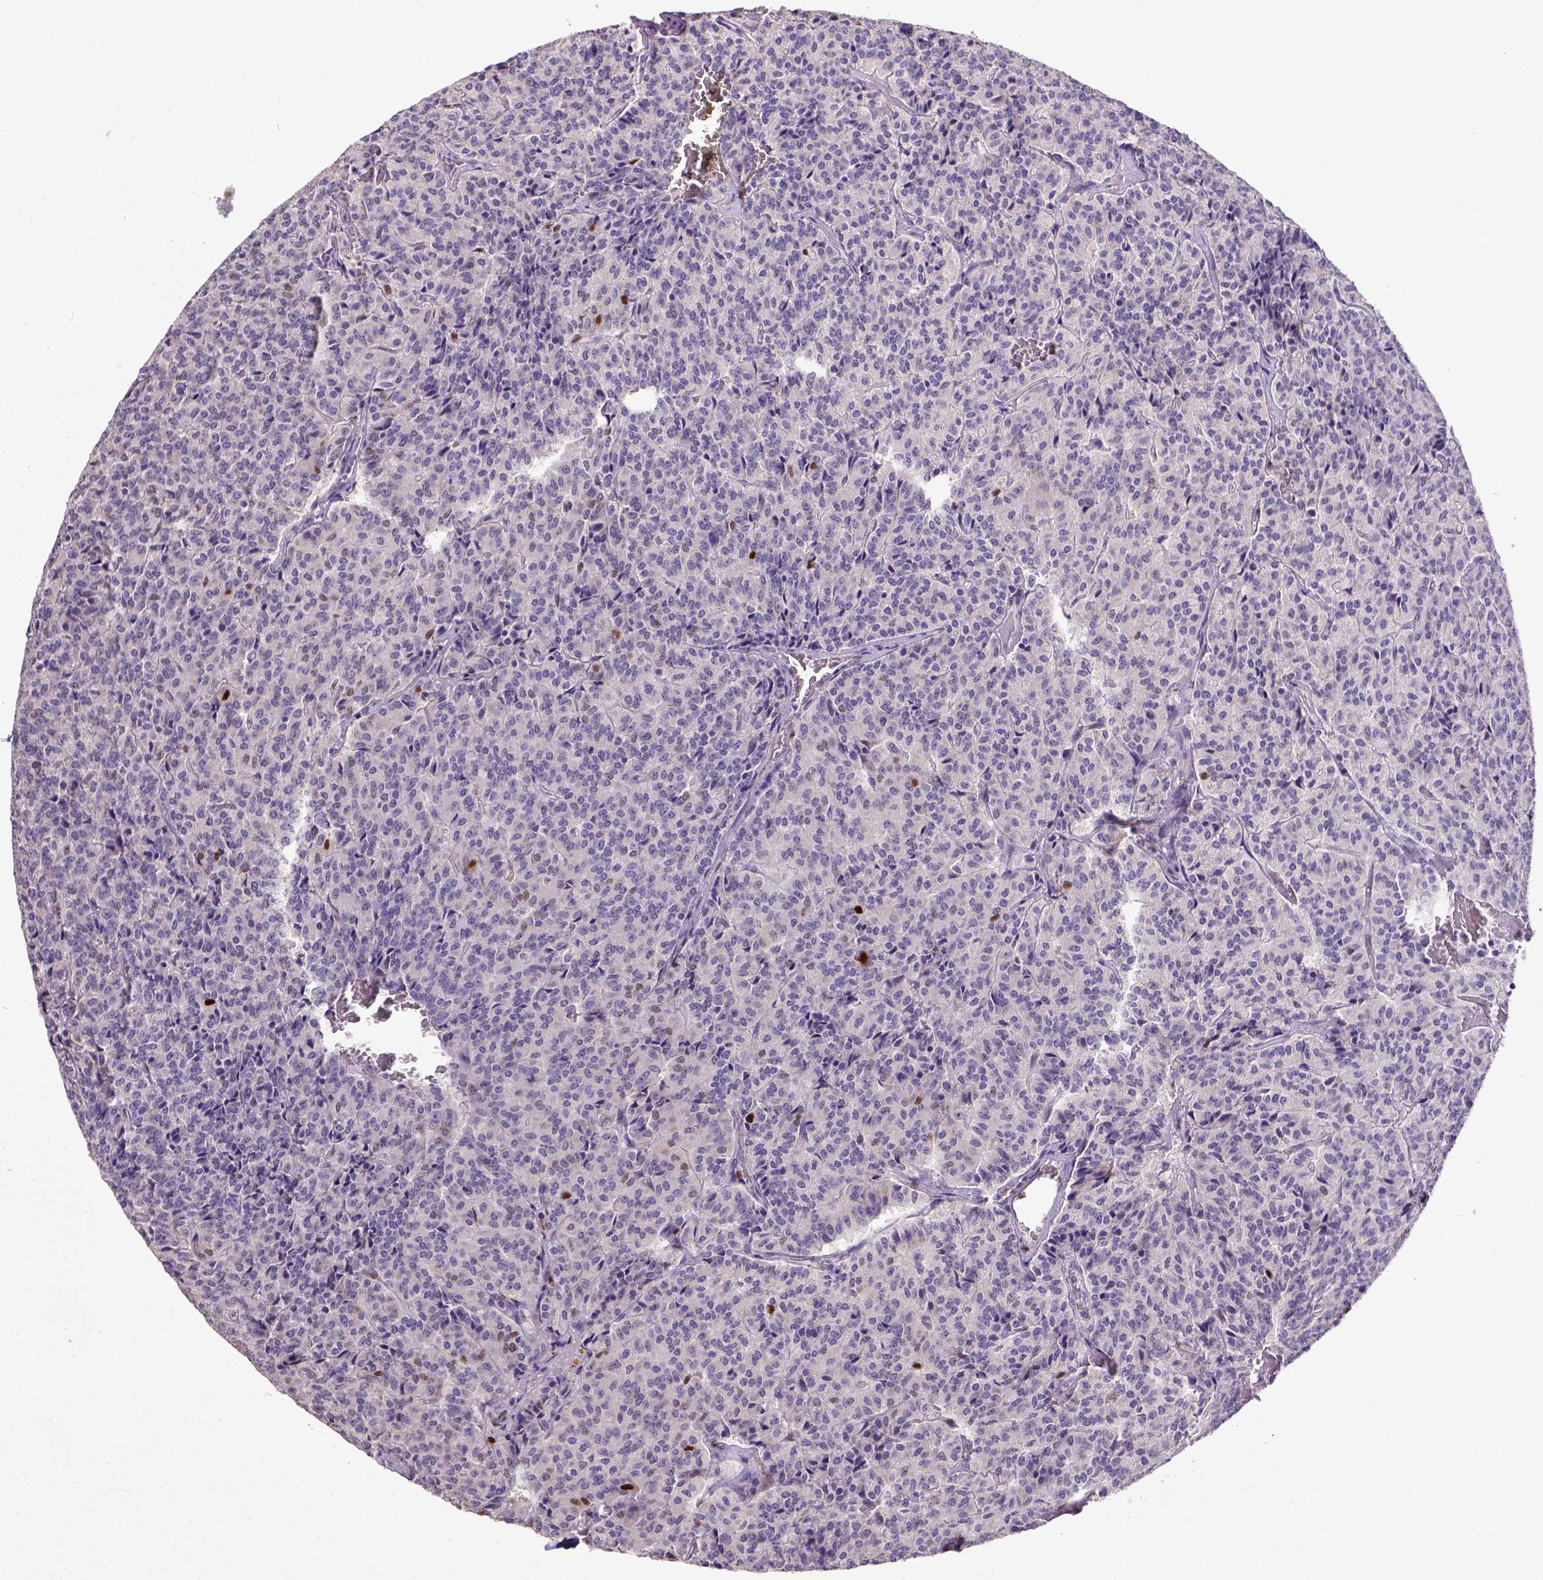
{"staining": {"intensity": "negative", "quantity": "none", "location": "none"}, "tissue": "carcinoid", "cell_type": "Tumor cells", "image_type": "cancer", "snomed": [{"axis": "morphology", "description": "Carcinoid, malignant, NOS"}, {"axis": "topography", "description": "Lung"}], "caption": "A micrograph of human carcinoid is negative for staining in tumor cells.", "gene": "CDKN1A", "patient": {"sex": "male", "age": 70}}